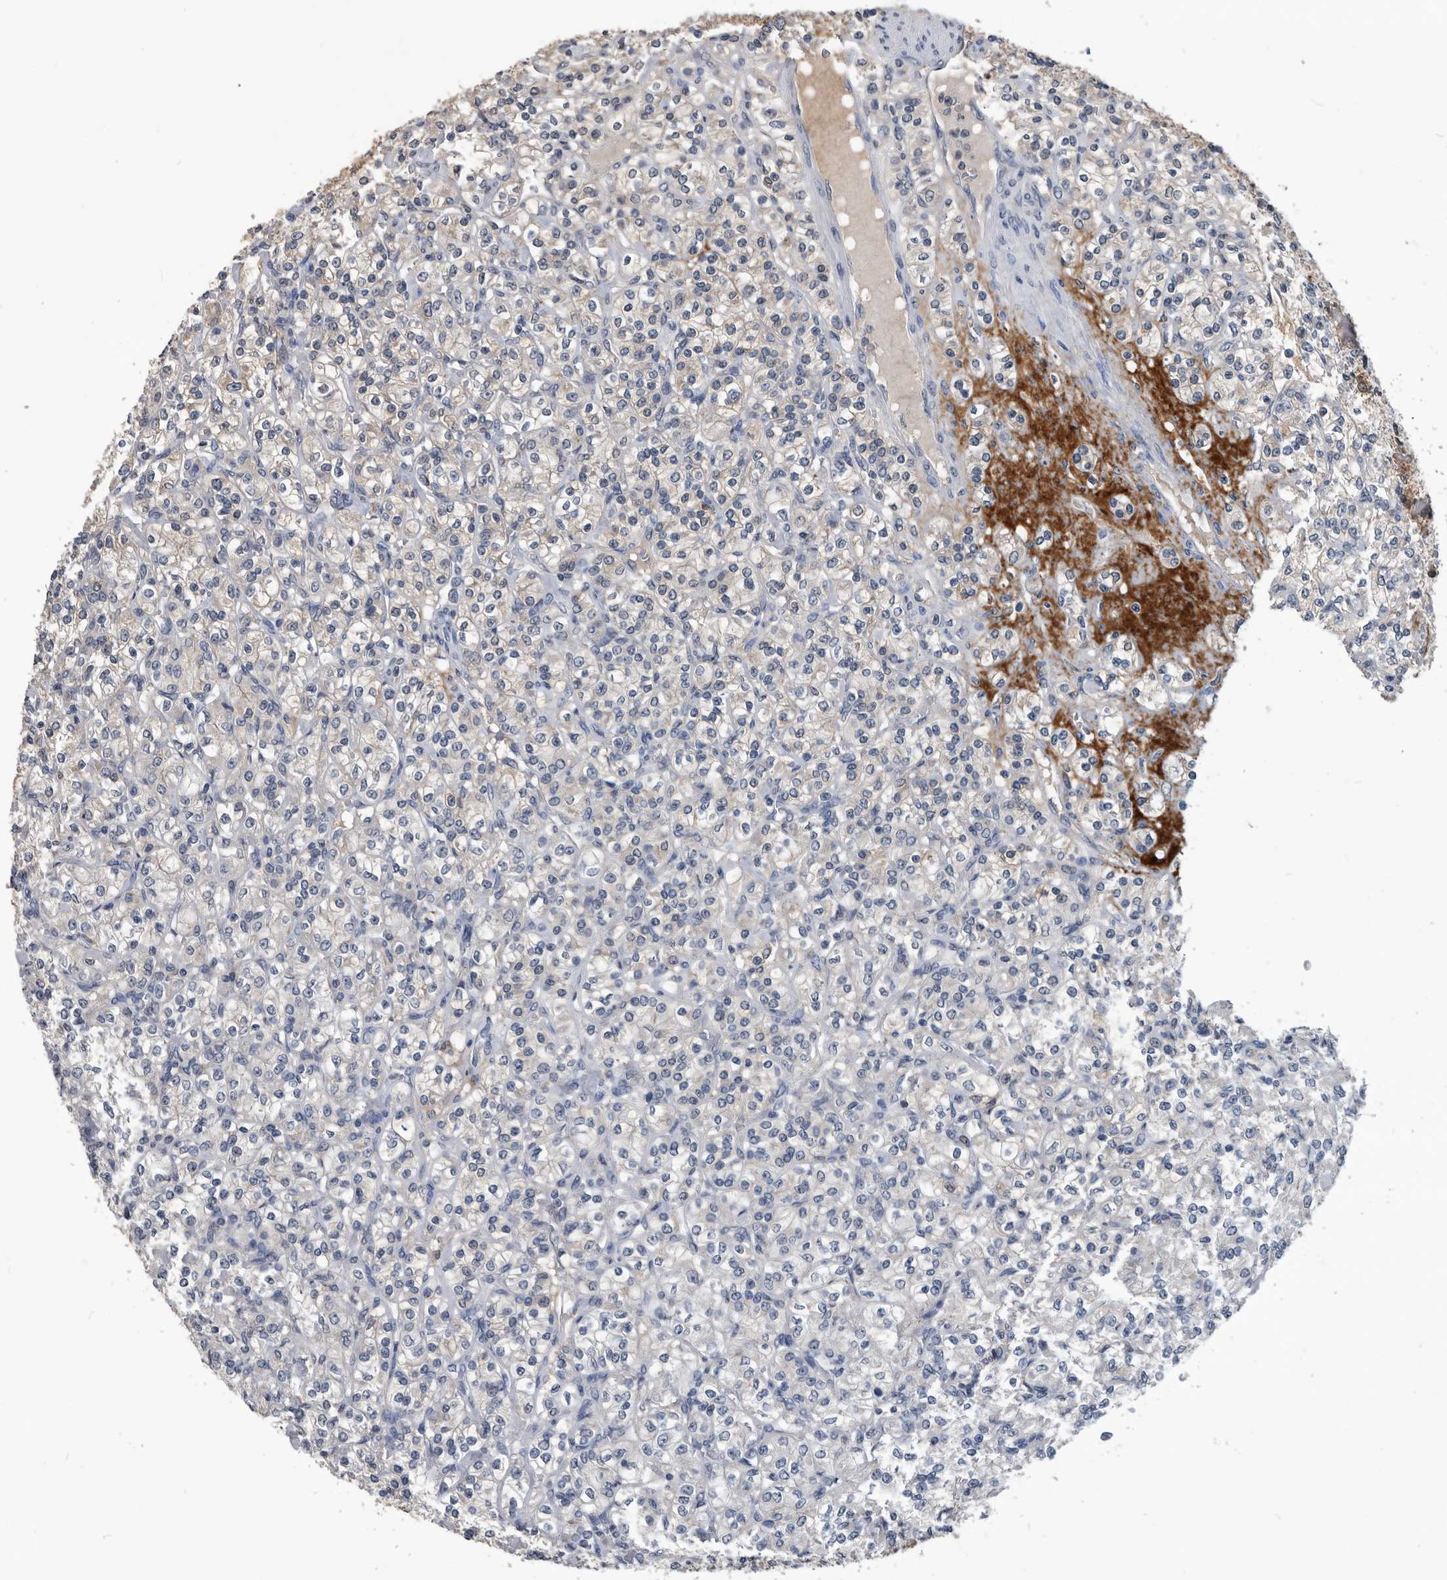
{"staining": {"intensity": "negative", "quantity": "none", "location": "none"}, "tissue": "renal cancer", "cell_type": "Tumor cells", "image_type": "cancer", "snomed": [{"axis": "morphology", "description": "Adenocarcinoma, NOS"}, {"axis": "topography", "description": "Kidney"}], "caption": "High power microscopy histopathology image of an immunohistochemistry photomicrograph of renal cancer (adenocarcinoma), revealing no significant staining in tumor cells. (DAB (3,3'-diaminobenzidine) IHC, high magnification).", "gene": "PDXK", "patient": {"sex": "male", "age": 77}}